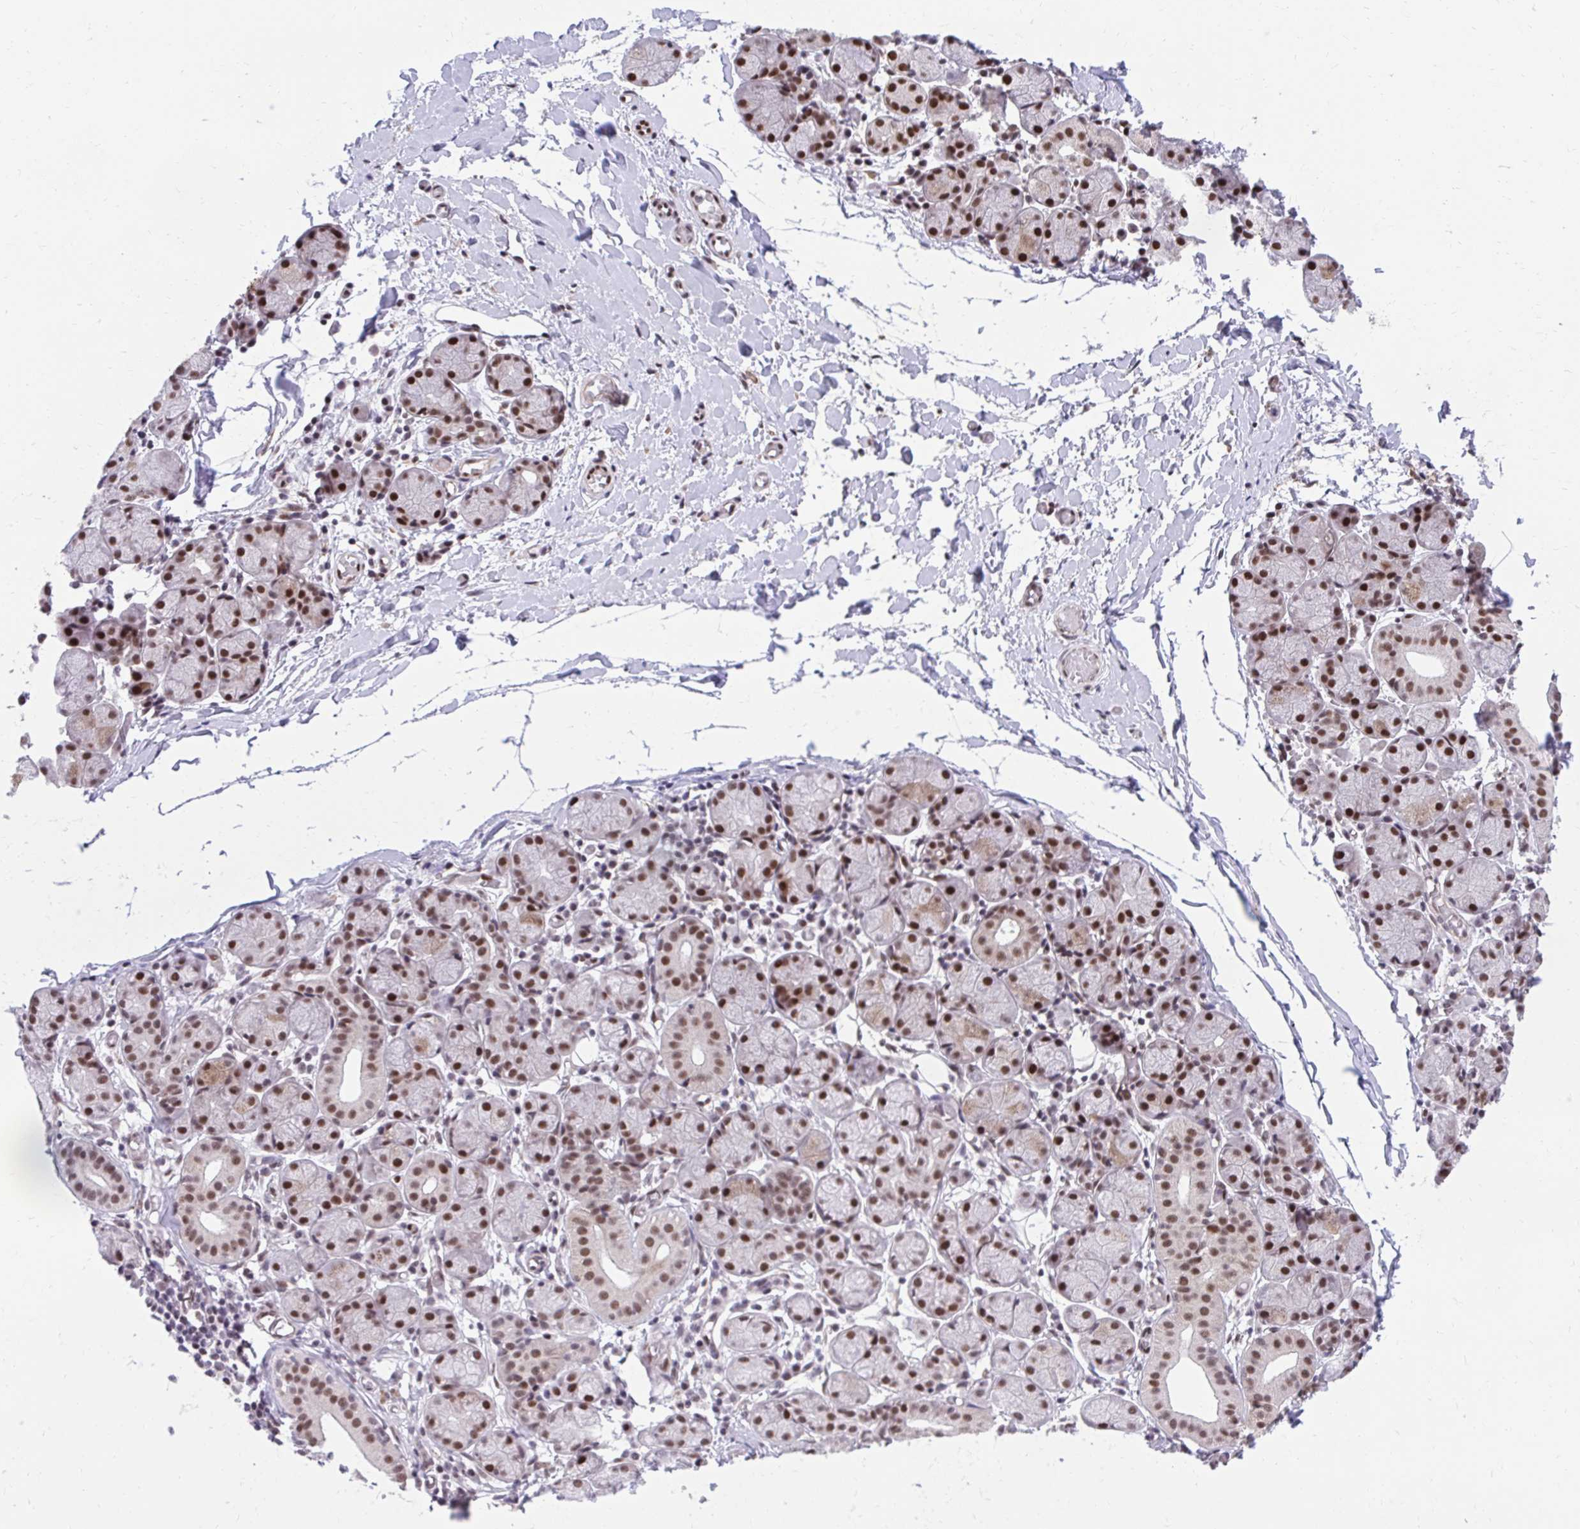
{"staining": {"intensity": "strong", "quantity": ">75%", "location": "nuclear"}, "tissue": "salivary gland", "cell_type": "Glandular cells", "image_type": "normal", "snomed": [{"axis": "morphology", "description": "Normal tissue, NOS"}, {"axis": "topography", "description": "Salivary gland"}], "caption": "Benign salivary gland was stained to show a protein in brown. There is high levels of strong nuclear expression in about >75% of glandular cells.", "gene": "HOXA4", "patient": {"sex": "female", "age": 24}}